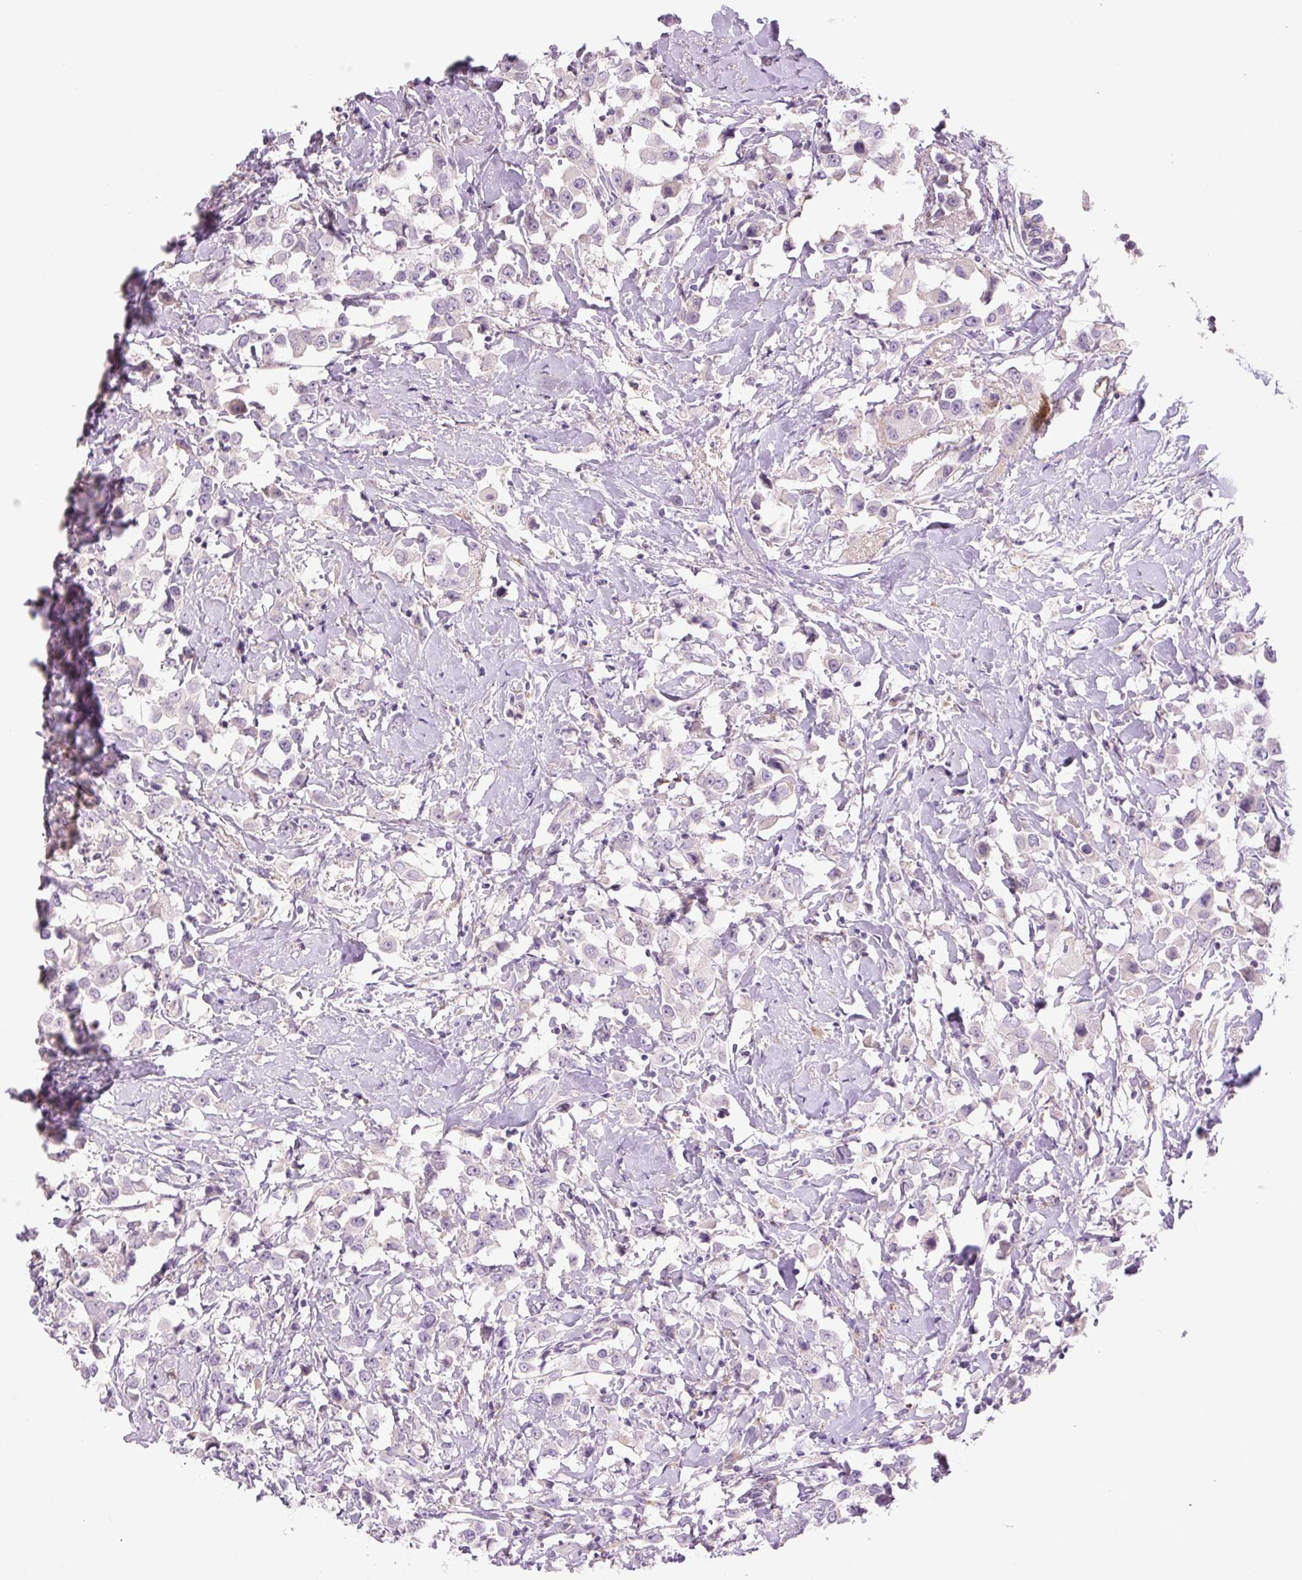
{"staining": {"intensity": "negative", "quantity": "none", "location": "none"}, "tissue": "breast cancer", "cell_type": "Tumor cells", "image_type": "cancer", "snomed": [{"axis": "morphology", "description": "Duct carcinoma"}, {"axis": "topography", "description": "Breast"}], "caption": "An IHC histopathology image of breast intraductal carcinoma is shown. There is no staining in tumor cells of breast intraductal carcinoma.", "gene": "TMEM100", "patient": {"sex": "female", "age": 61}}